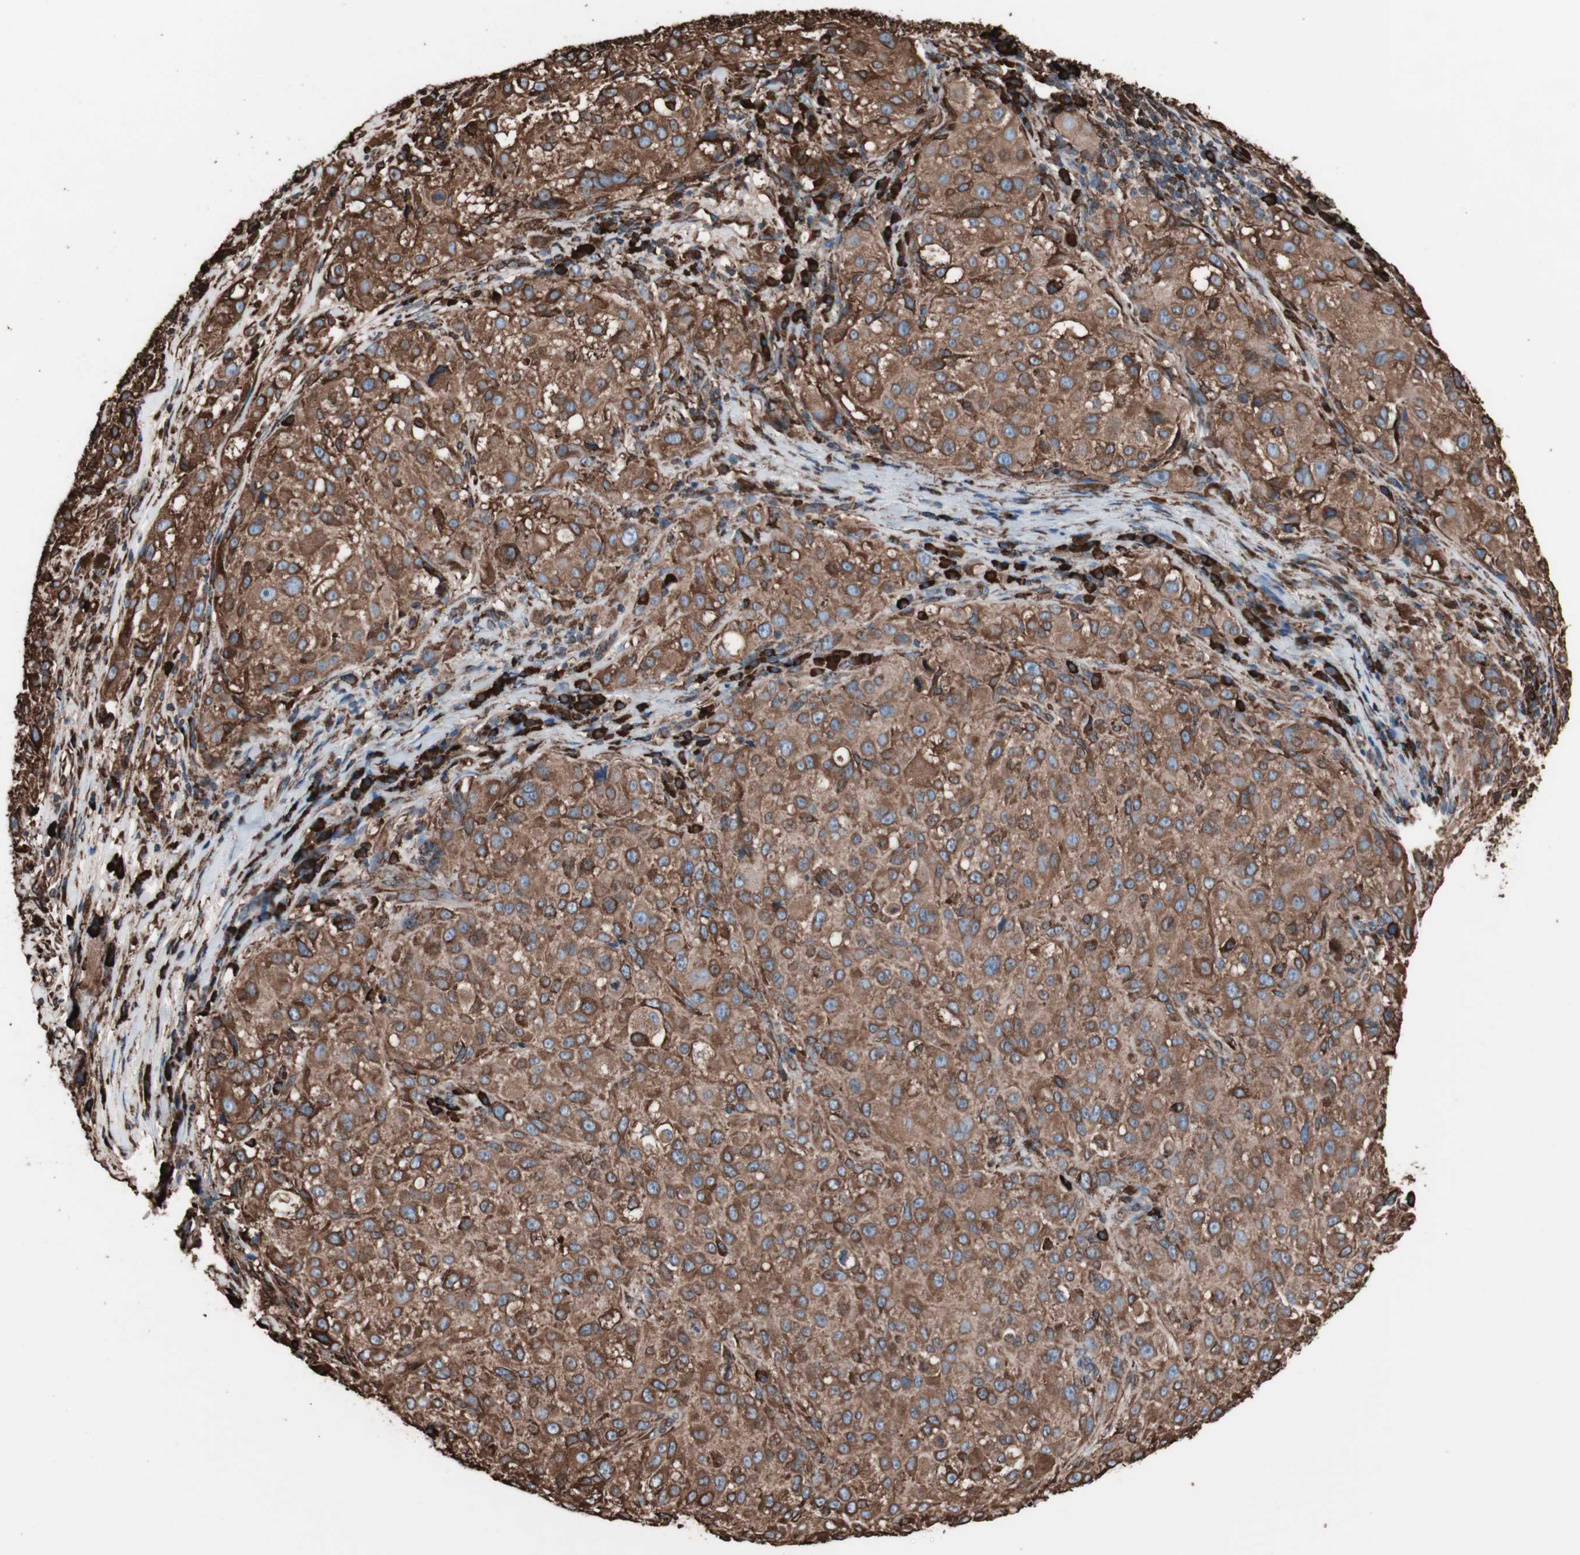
{"staining": {"intensity": "strong", "quantity": ">75%", "location": "cytoplasmic/membranous"}, "tissue": "melanoma", "cell_type": "Tumor cells", "image_type": "cancer", "snomed": [{"axis": "morphology", "description": "Necrosis, NOS"}, {"axis": "morphology", "description": "Malignant melanoma, NOS"}, {"axis": "topography", "description": "Skin"}], "caption": "IHC staining of melanoma, which displays high levels of strong cytoplasmic/membranous positivity in approximately >75% of tumor cells indicating strong cytoplasmic/membranous protein expression. The staining was performed using DAB (3,3'-diaminobenzidine) (brown) for protein detection and nuclei were counterstained in hematoxylin (blue).", "gene": "HSP90B1", "patient": {"sex": "female", "age": 87}}